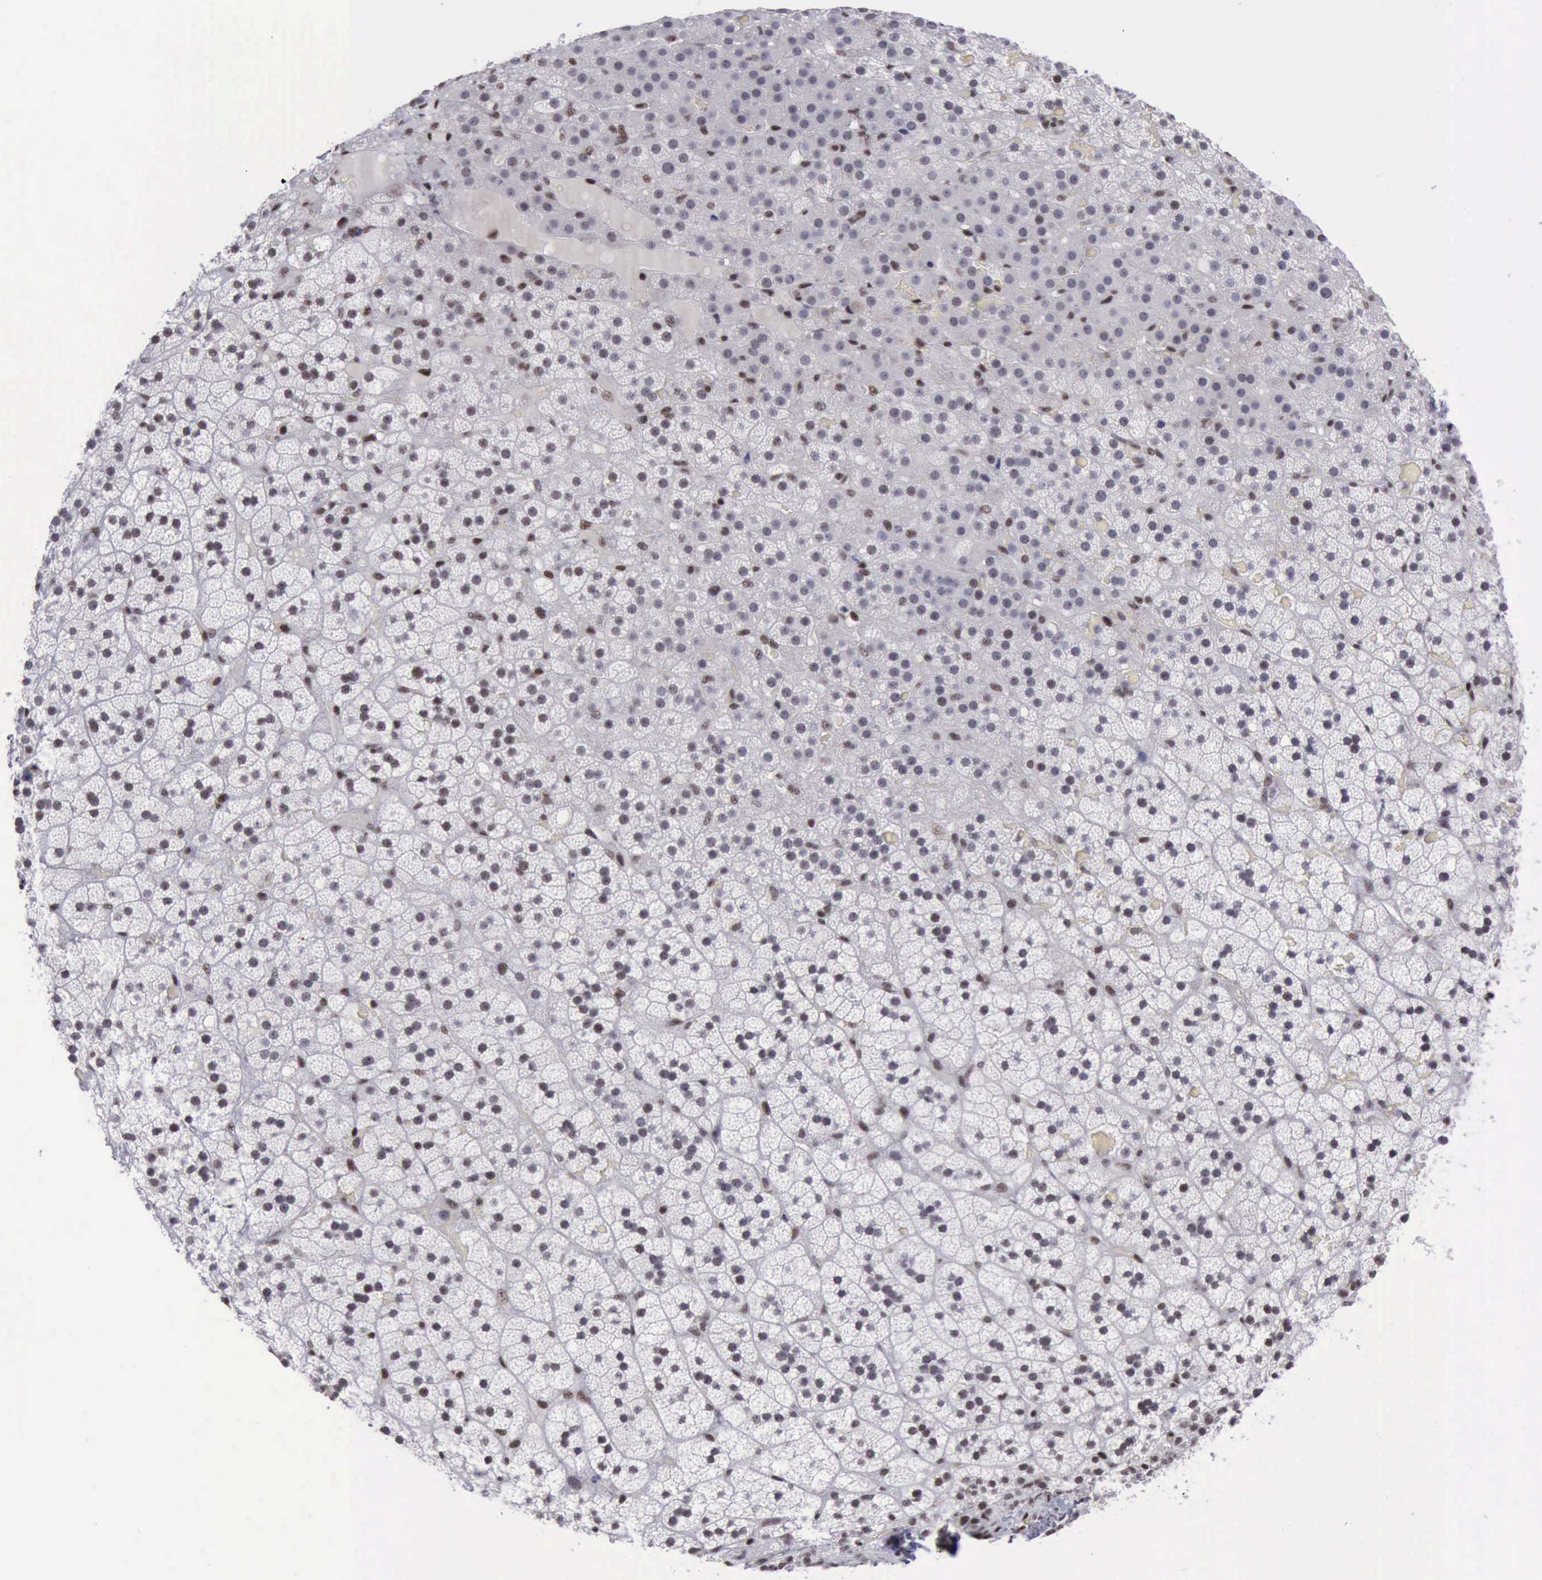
{"staining": {"intensity": "moderate", "quantity": "<25%", "location": "nuclear"}, "tissue": "adrenal gland", "cell_type": "Glandular cells", "image_type": "normal", "snomed": [{"axis": "morphology", "description": "Normal tissue, NOS"}, {"axis": "topography", "description": "Adrenal gland"}], "caption": "Adrenal gland stained for a protein (brown) demonstrates moderate nuclear positive positivity in approximately <25% of glandular cells.", "gene": "YY1", "patient": {"sex": "male", "age": 35}}